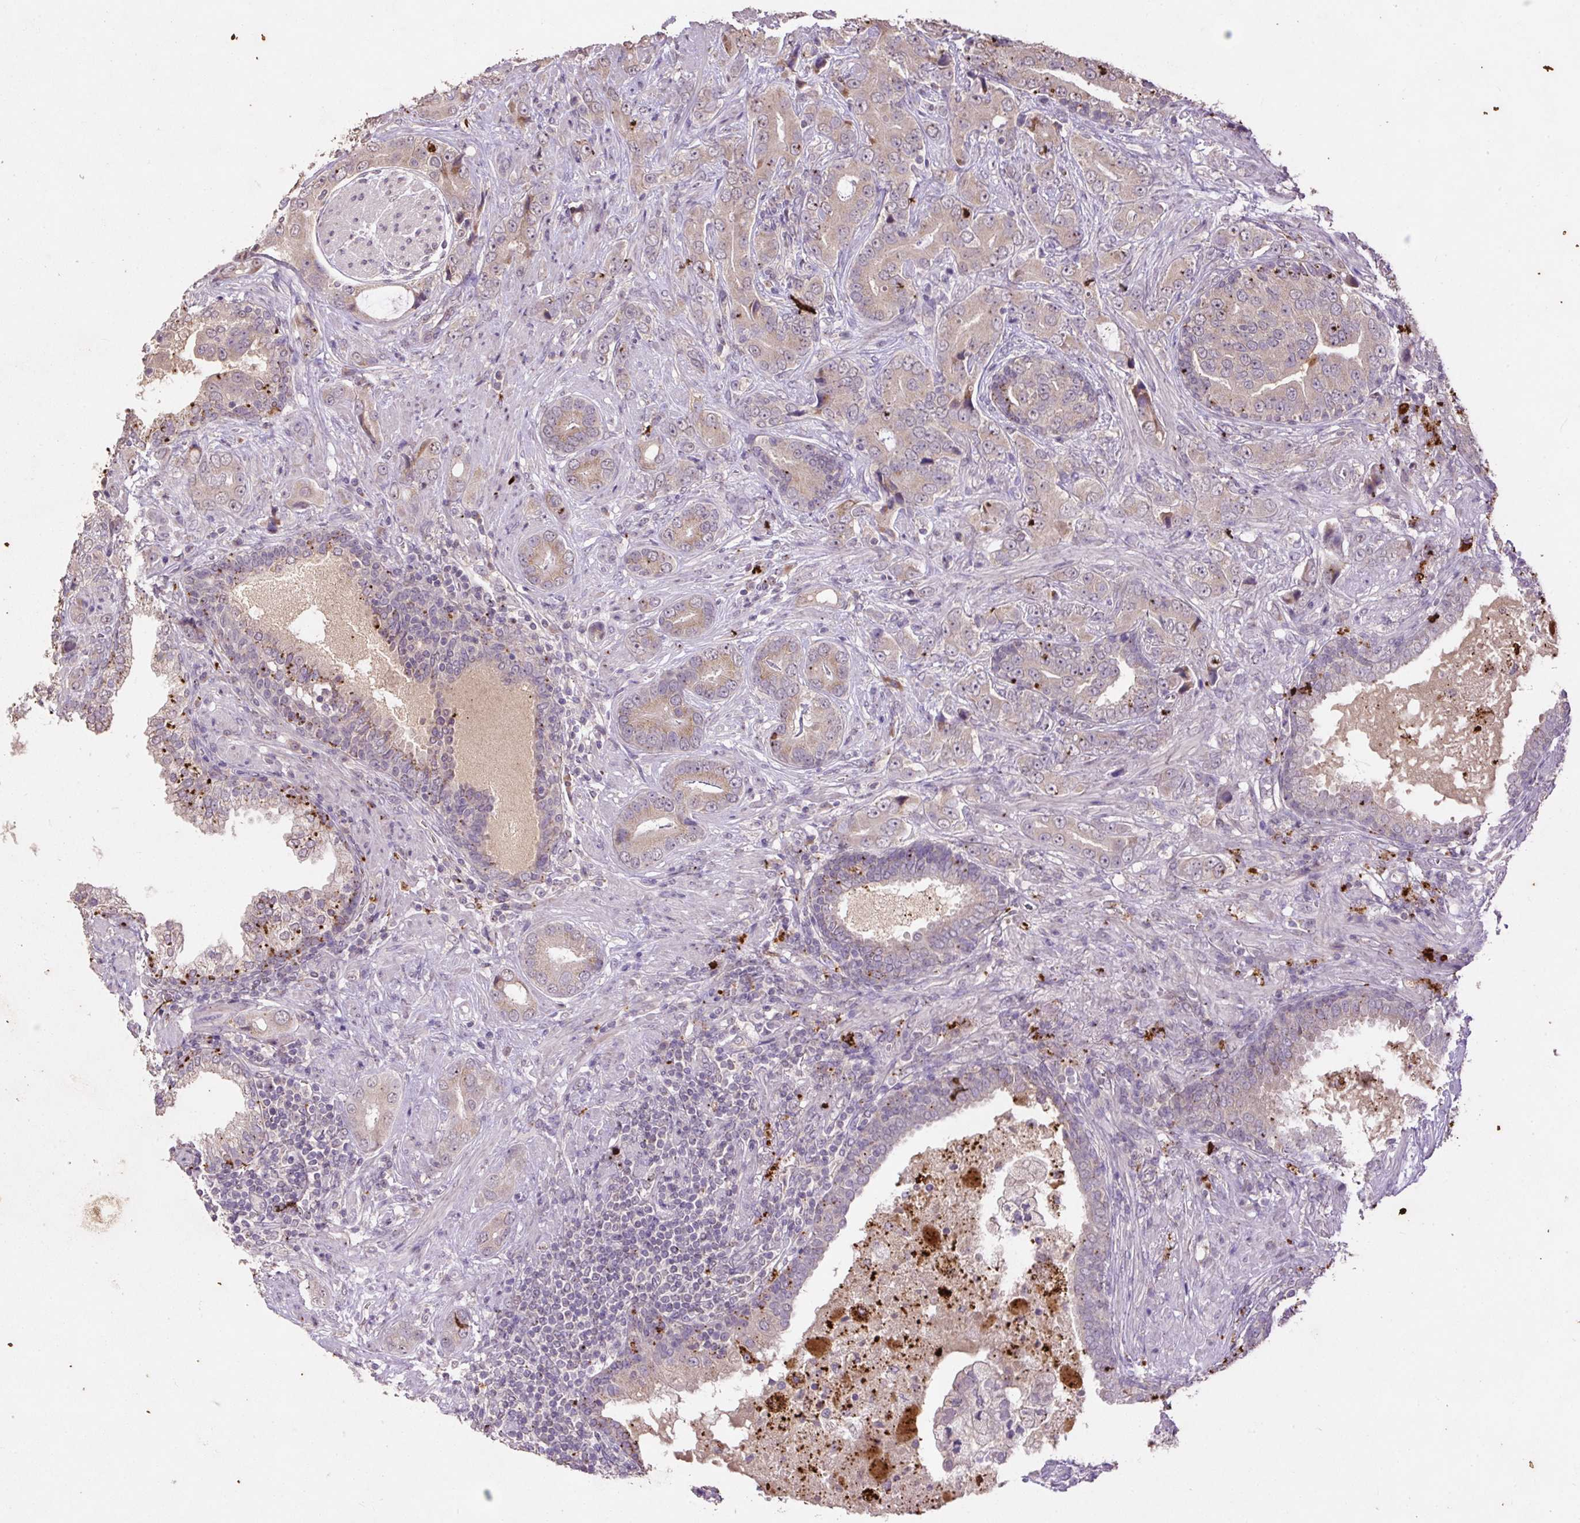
{"staining": {"intensity": "weak", "quantity": "<25%", "location": "cytoplasmic/membranous"}, "tissue": "prostate cancer", "cell_type": "Tumor cells", "image_type": "cancer", "snomed": [{"axis": "morphology", "description": "Adenocarcinoma, High grade"}, {"axis": "topography", "description": "Prostate"}], "caption": "Tumor cells are negative for brown protein staining in prostate cancer.", "gene": "LRTM2", "patient": {"sex": "male", "age": 55}}